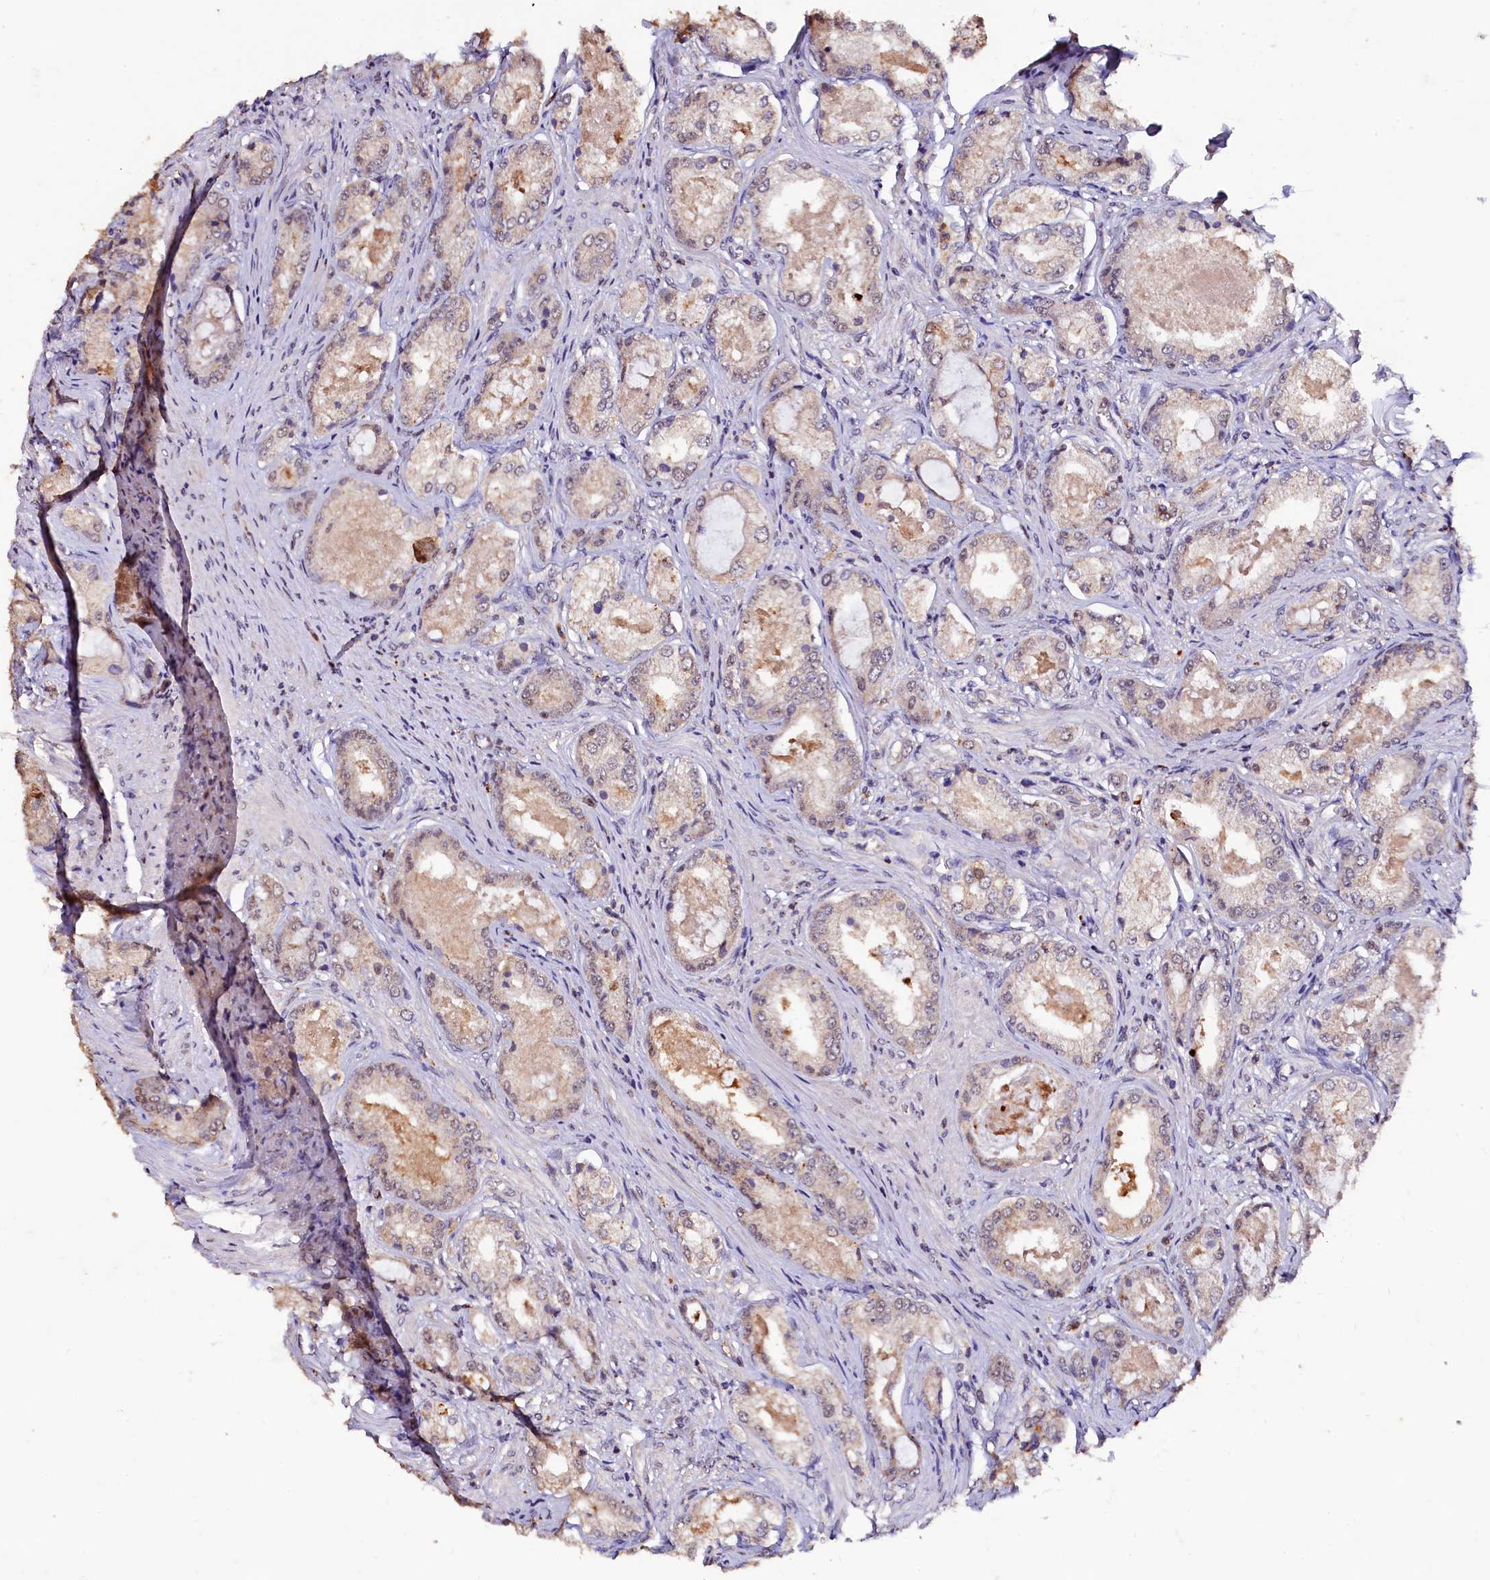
{"staining": {"intensity": "negative", "quantity": "none", "location": "none"}, "tissue": "prostate cancer", "cell_type": "Tumor cells", "image_type": "cancer", "snomed": [{"axis": "morphology", "description": "Adenocarcinoma, Low grade"}, {"axis": "topography", "description": "Prostate"}], "caption": "Tumor cells show no significant protein expression in low-grade adenocarcinoma (prostate).", "gene": "CSTPP1", "patient": {"sex": "male", "age": 68}}